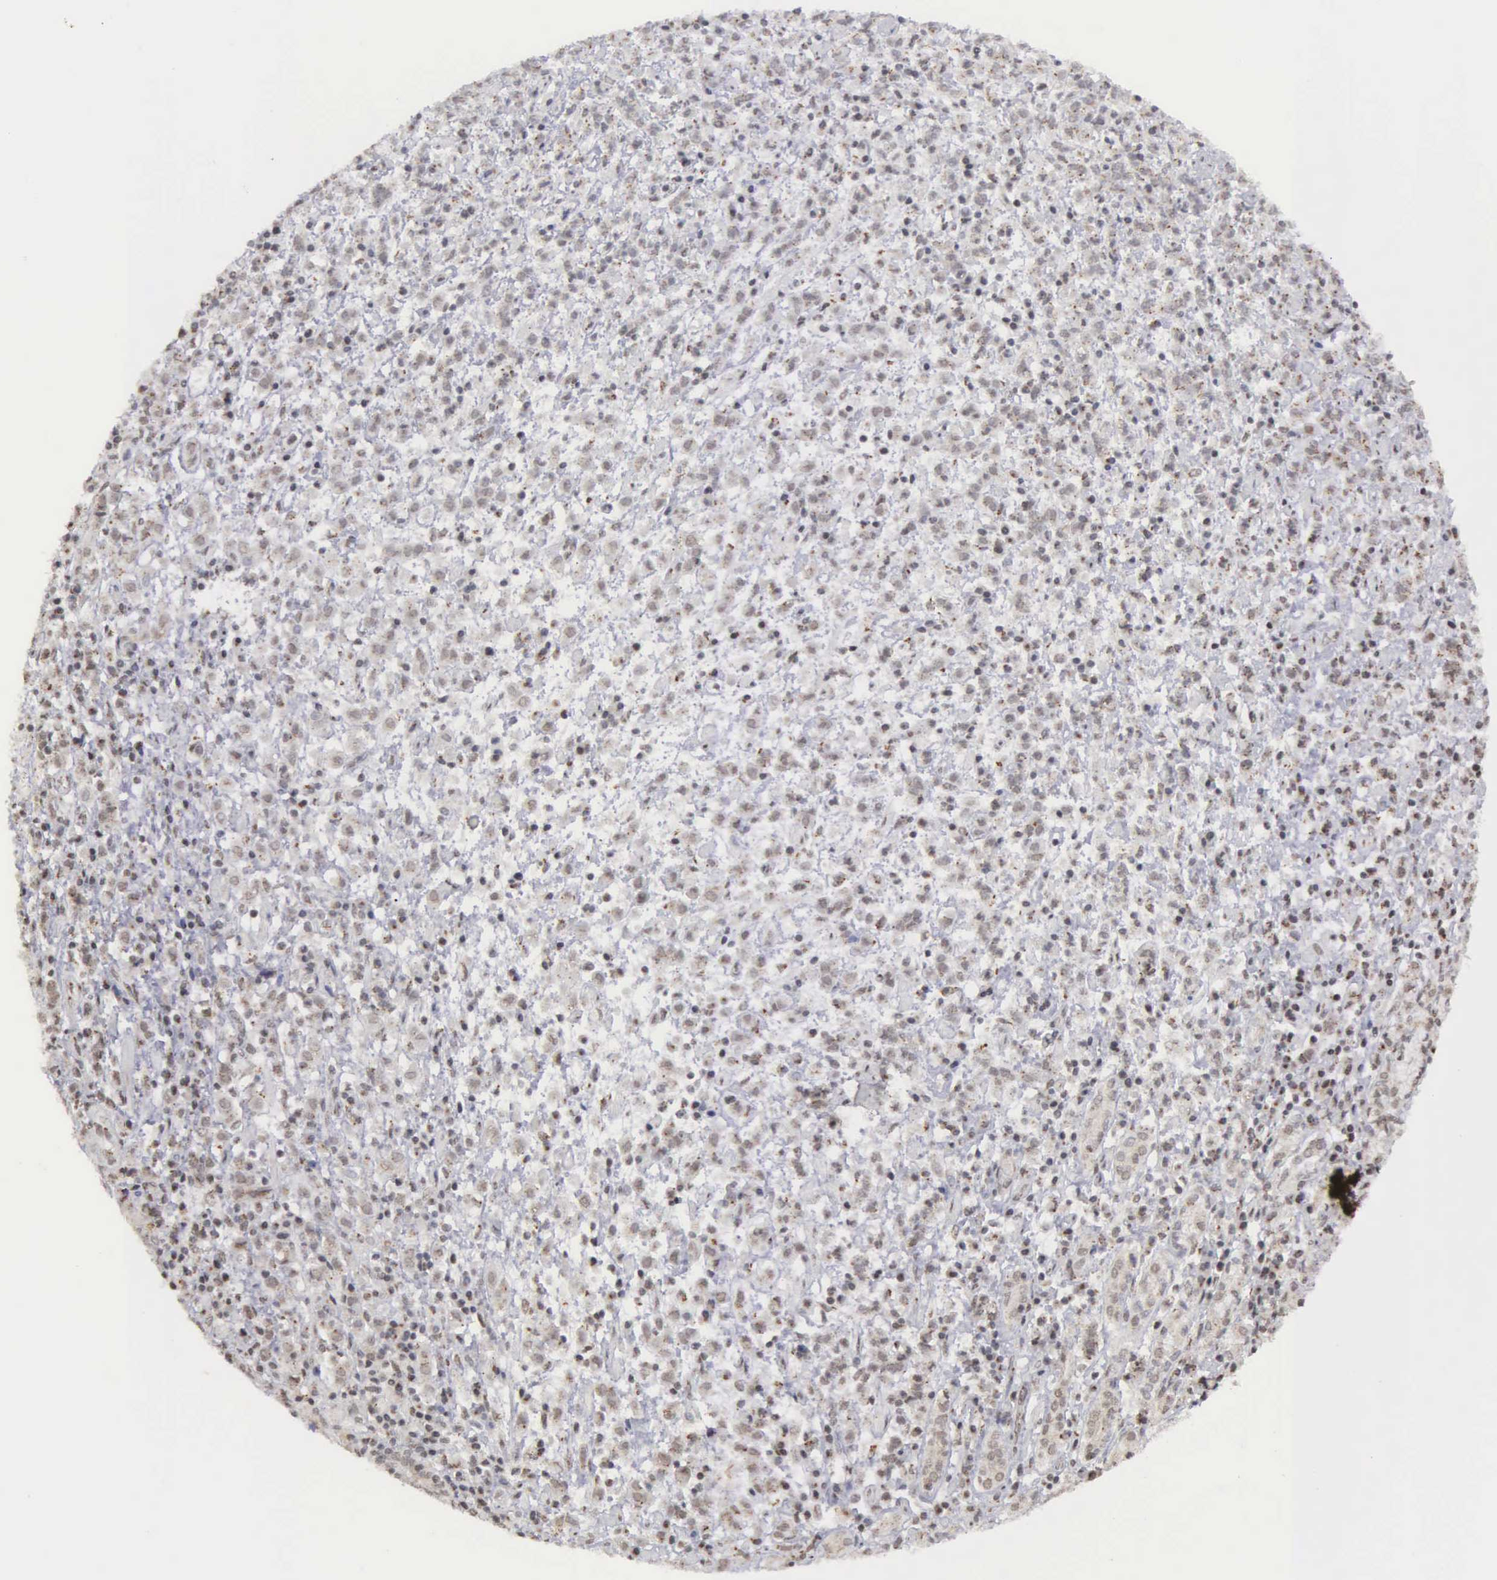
{"staining": {"intensity": "weak", "quantity": "25%-75%", "location": "cytoplasmic/membranous,nuclear"}, "tissue": "stomach cancer", "cell_type": "Tumor cells", "image_type": "cancer", "snomed": [{"axis": "morphology", "description": "Adenocarcinoma, NOS"}, {"axis": "topography", "description": "Stomach, lower"}], "caption": "An immunohistochemistry (IHC) photomicrograph of neoplastic tissue is shown. Protein staining in brown labels weak cytoplasmic/membranous and nuclear positivity in stomach cancer (adenocarcinoma) within tumor cells.", "gene": "GTF2A1", "patient": {"sex": "male", "age": 88}}